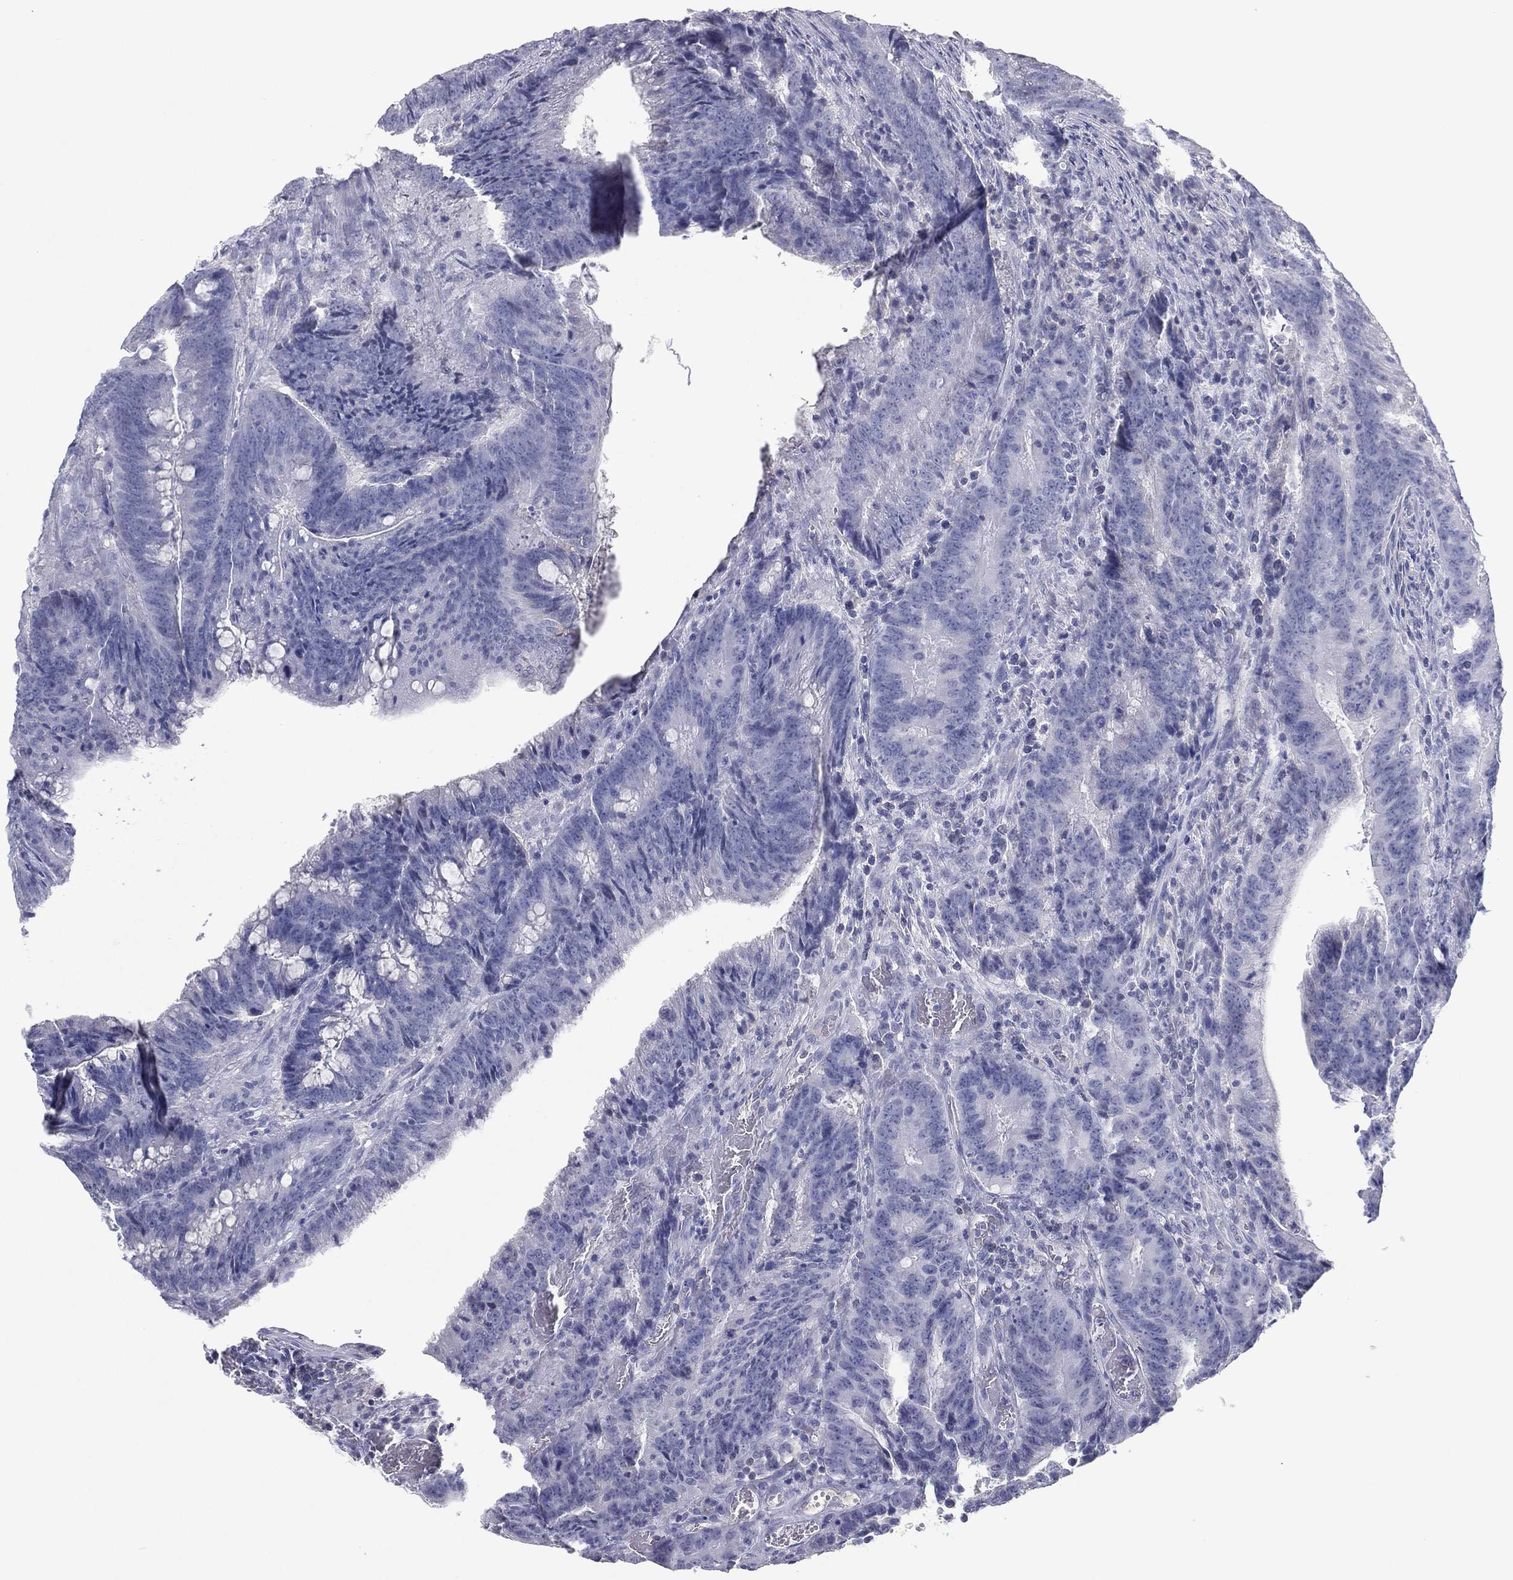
{"staining": {"intensity": "negative", "quantity": "none", "location": "none"}, "tissue": "colorectal cancer", "cell_type": "Tumor cells", "image_type": "cancer", "snomed": [{"axis": "morphology", "description": "Adenocarcinoma, NOS"}, {"axis": "topography", "description": "Colon"}], "caption": "High power microscopy photomicrograph of an IHC photomicrograph of colorectal adenocarcinoma, revealing no significant positivity in tumor cells. The staining is performed using DAB (3,3'-diaminobenzidine) brown chromogen with nuclei counter-stained in using hematoxylin.", "gene": "CPT1B", "patient": {"sex": "female", "age": 87}}